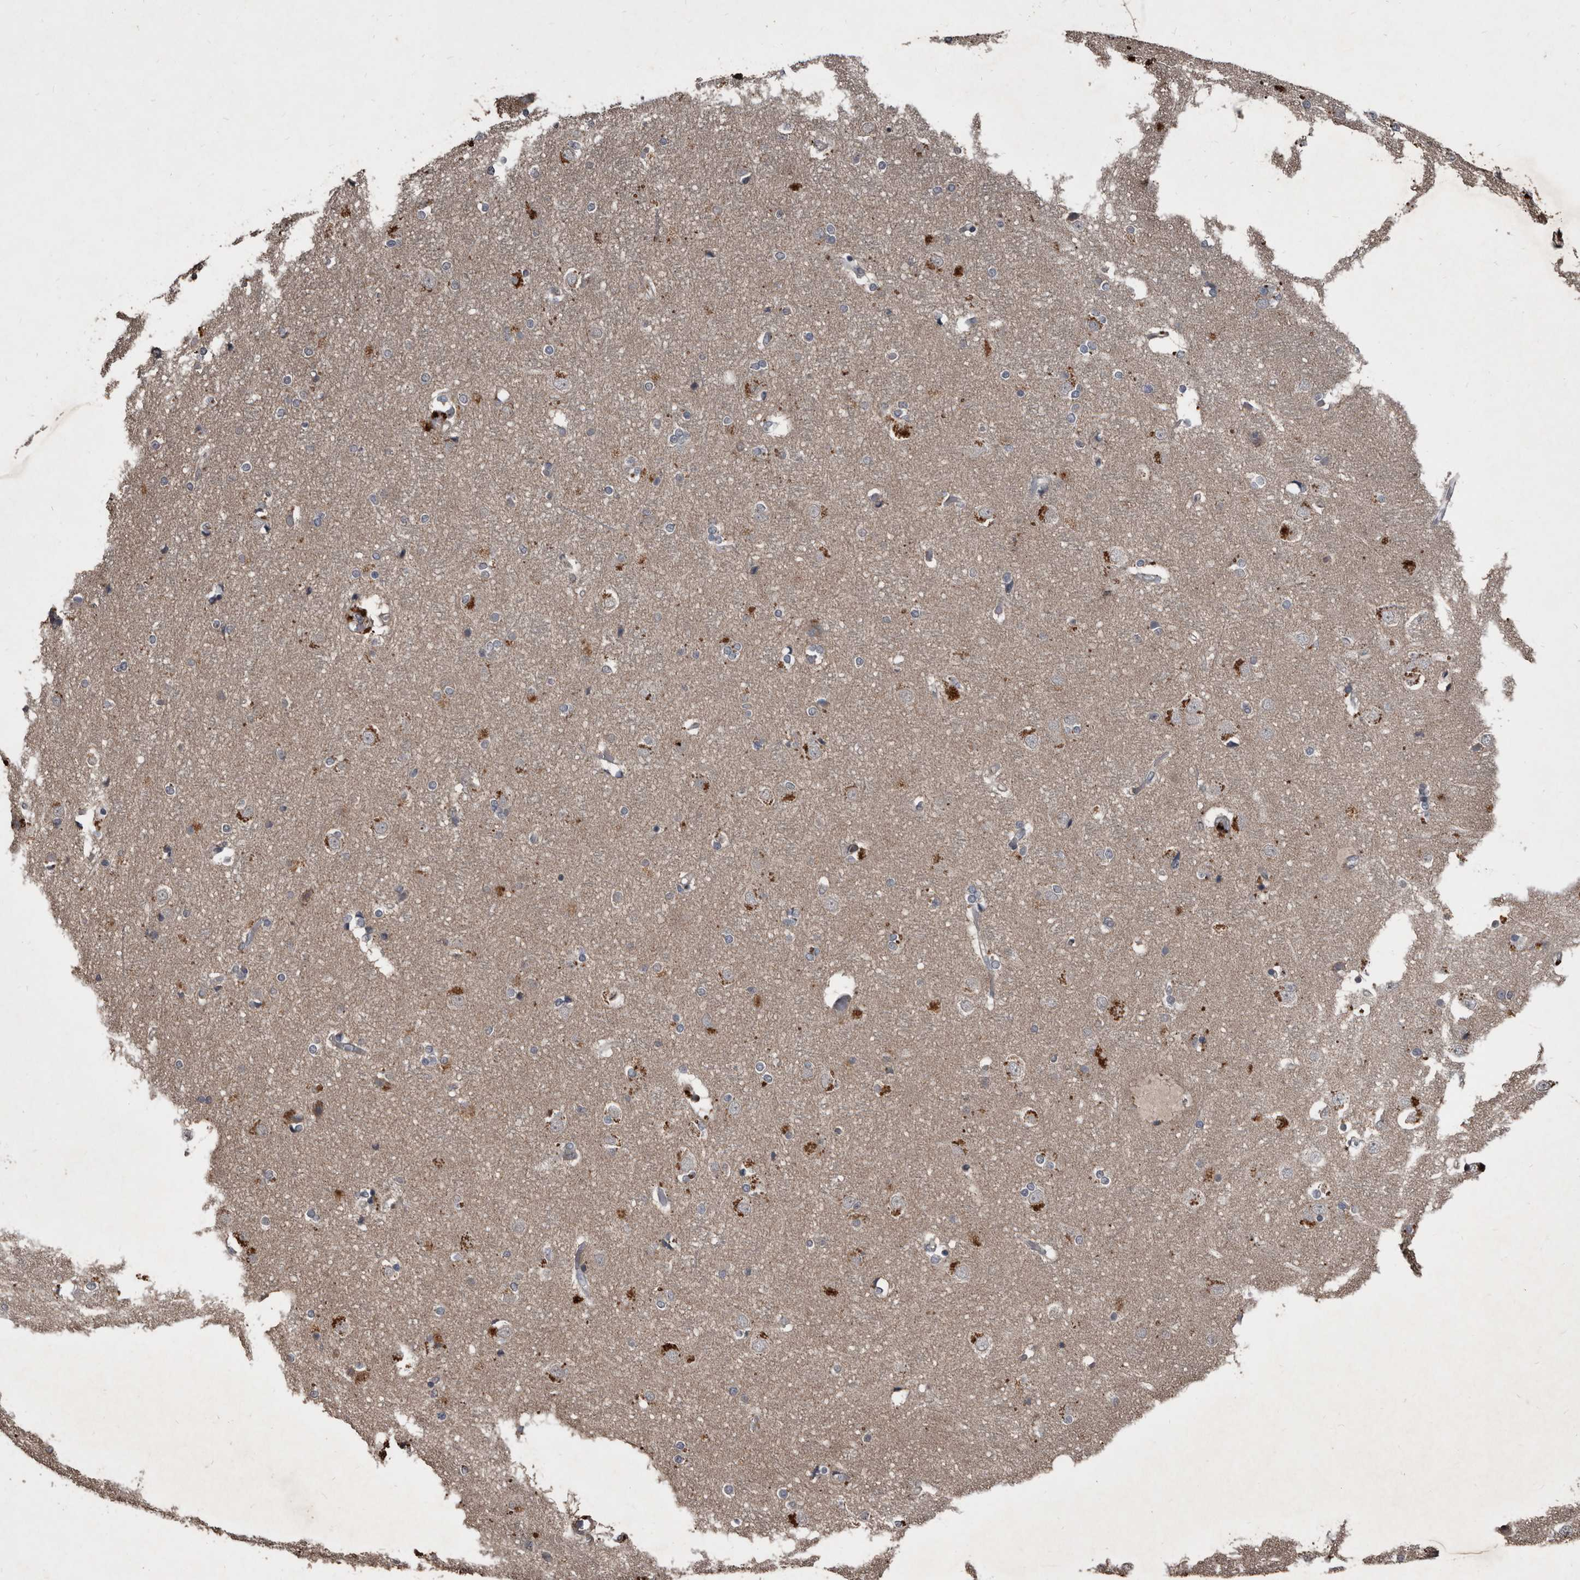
{"staining": {"intensity": "negative", "quantity": "none", "location": "none"}, "tissue": "cerebral cortex", "cell_type": "Endothelial cells", "image_type": "normal", "snomed": [{"axis": "morphology", "description": "Normal tissue, NOS"}, {"axis": "topography", "description": "Cerebral cortex"}], "caption": "Protein analysis of unremarkable cerebral cortex demonstrates no significant staining in endothelial cells. (IHC, brightfield microscopy, high magnification).", "gene": "GREB1", "patient": {"sex": "male", "age": 54}}